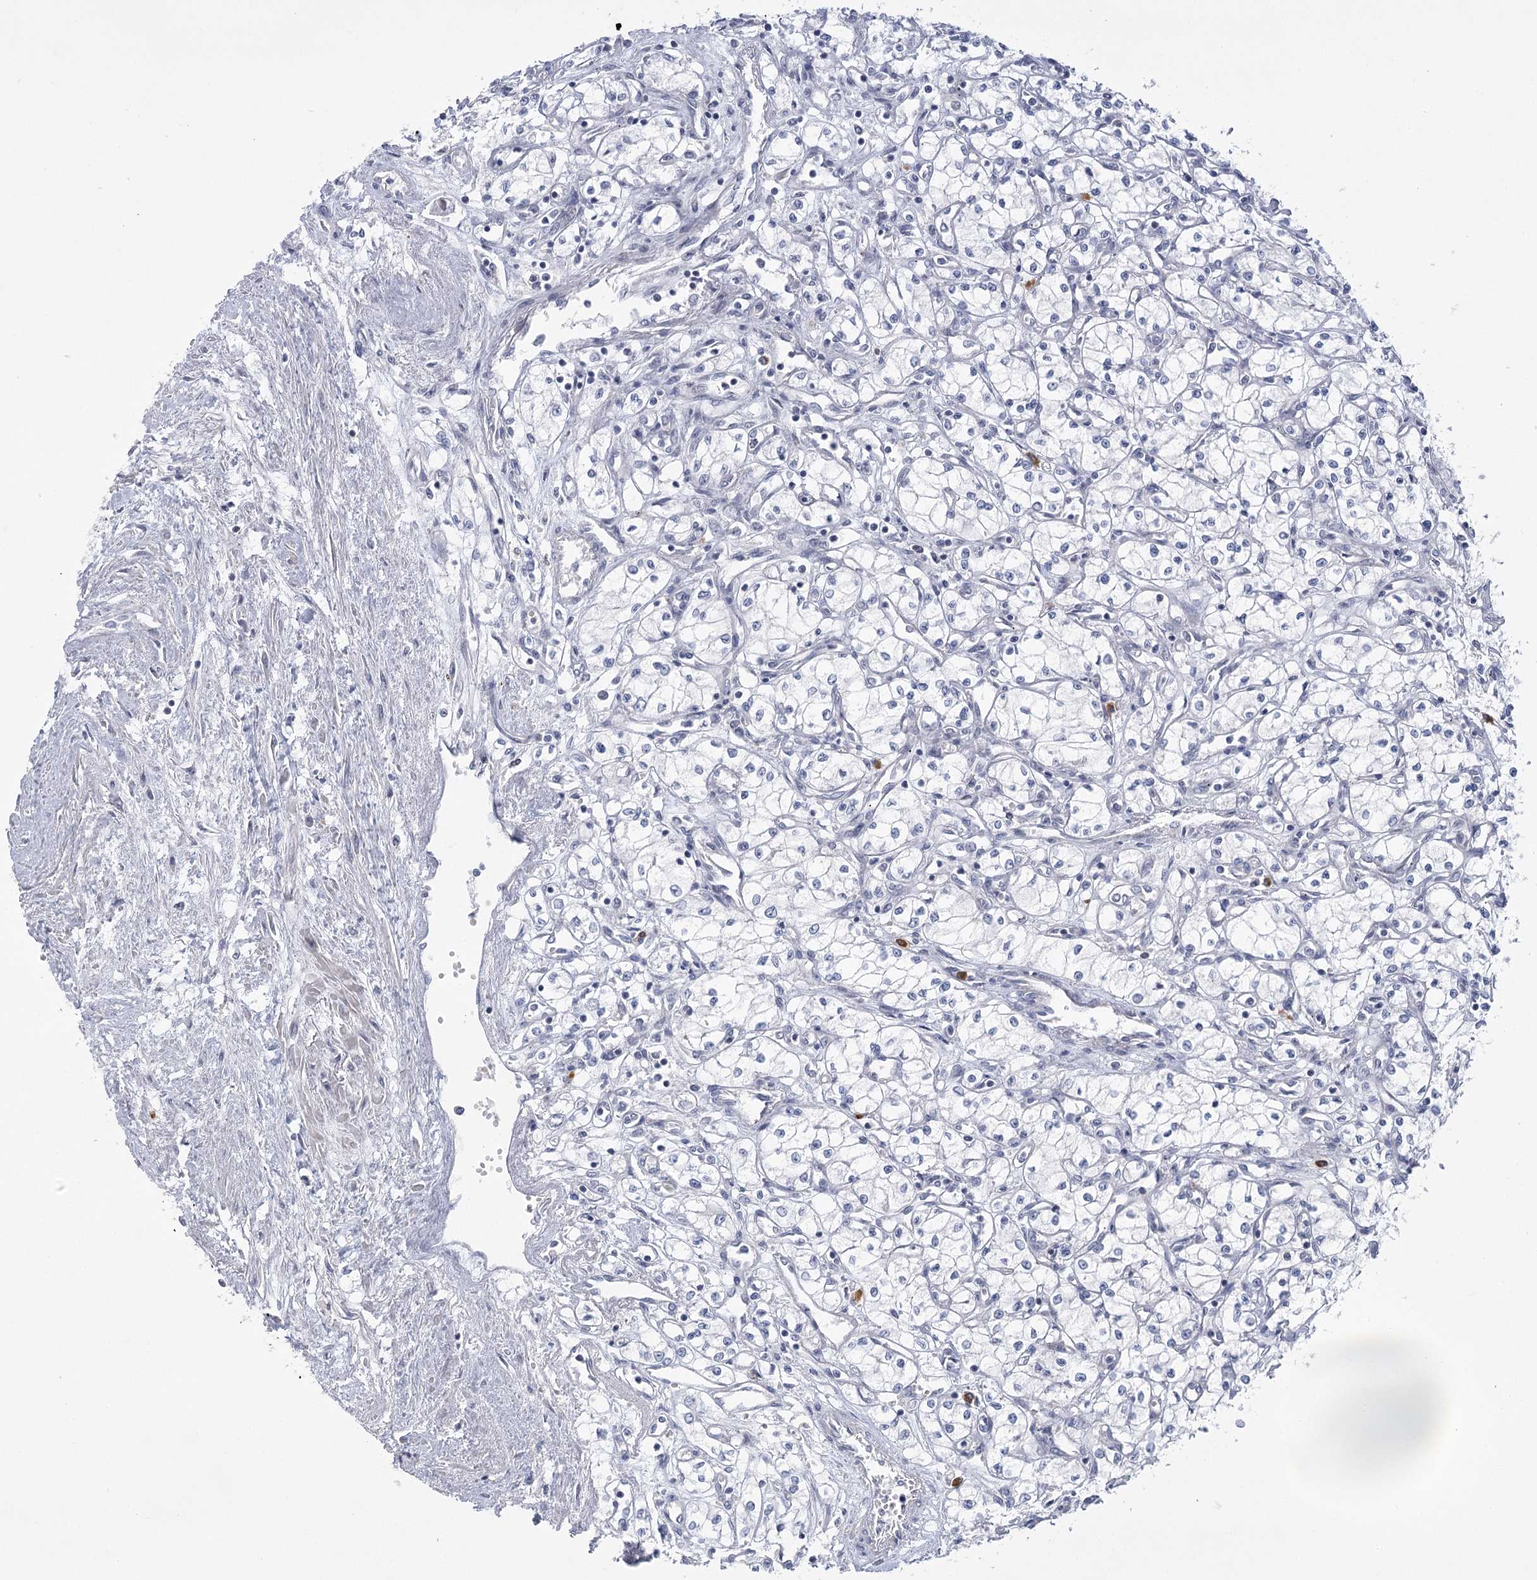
{"staining": {"intensity": "negative", "quantity": "none", "location": "none"}, "tissue": "renal cancer", "cell_type": "Tumor cells", "image_type": "cancer", "snomed": [{"axis": "morphology", "description": "Adenocarcinoma, NOS"}, {"axis": "topography", "description": "Kidney"}], "caption": "Immunohistochemistry (IHC) histopathology image of human renal adenocarcinoma stained for a protein (brown), which reveals no positivity in tumor cells.", "gene": "FAM76B", "patient": {"sex": "male", "age": 59}}